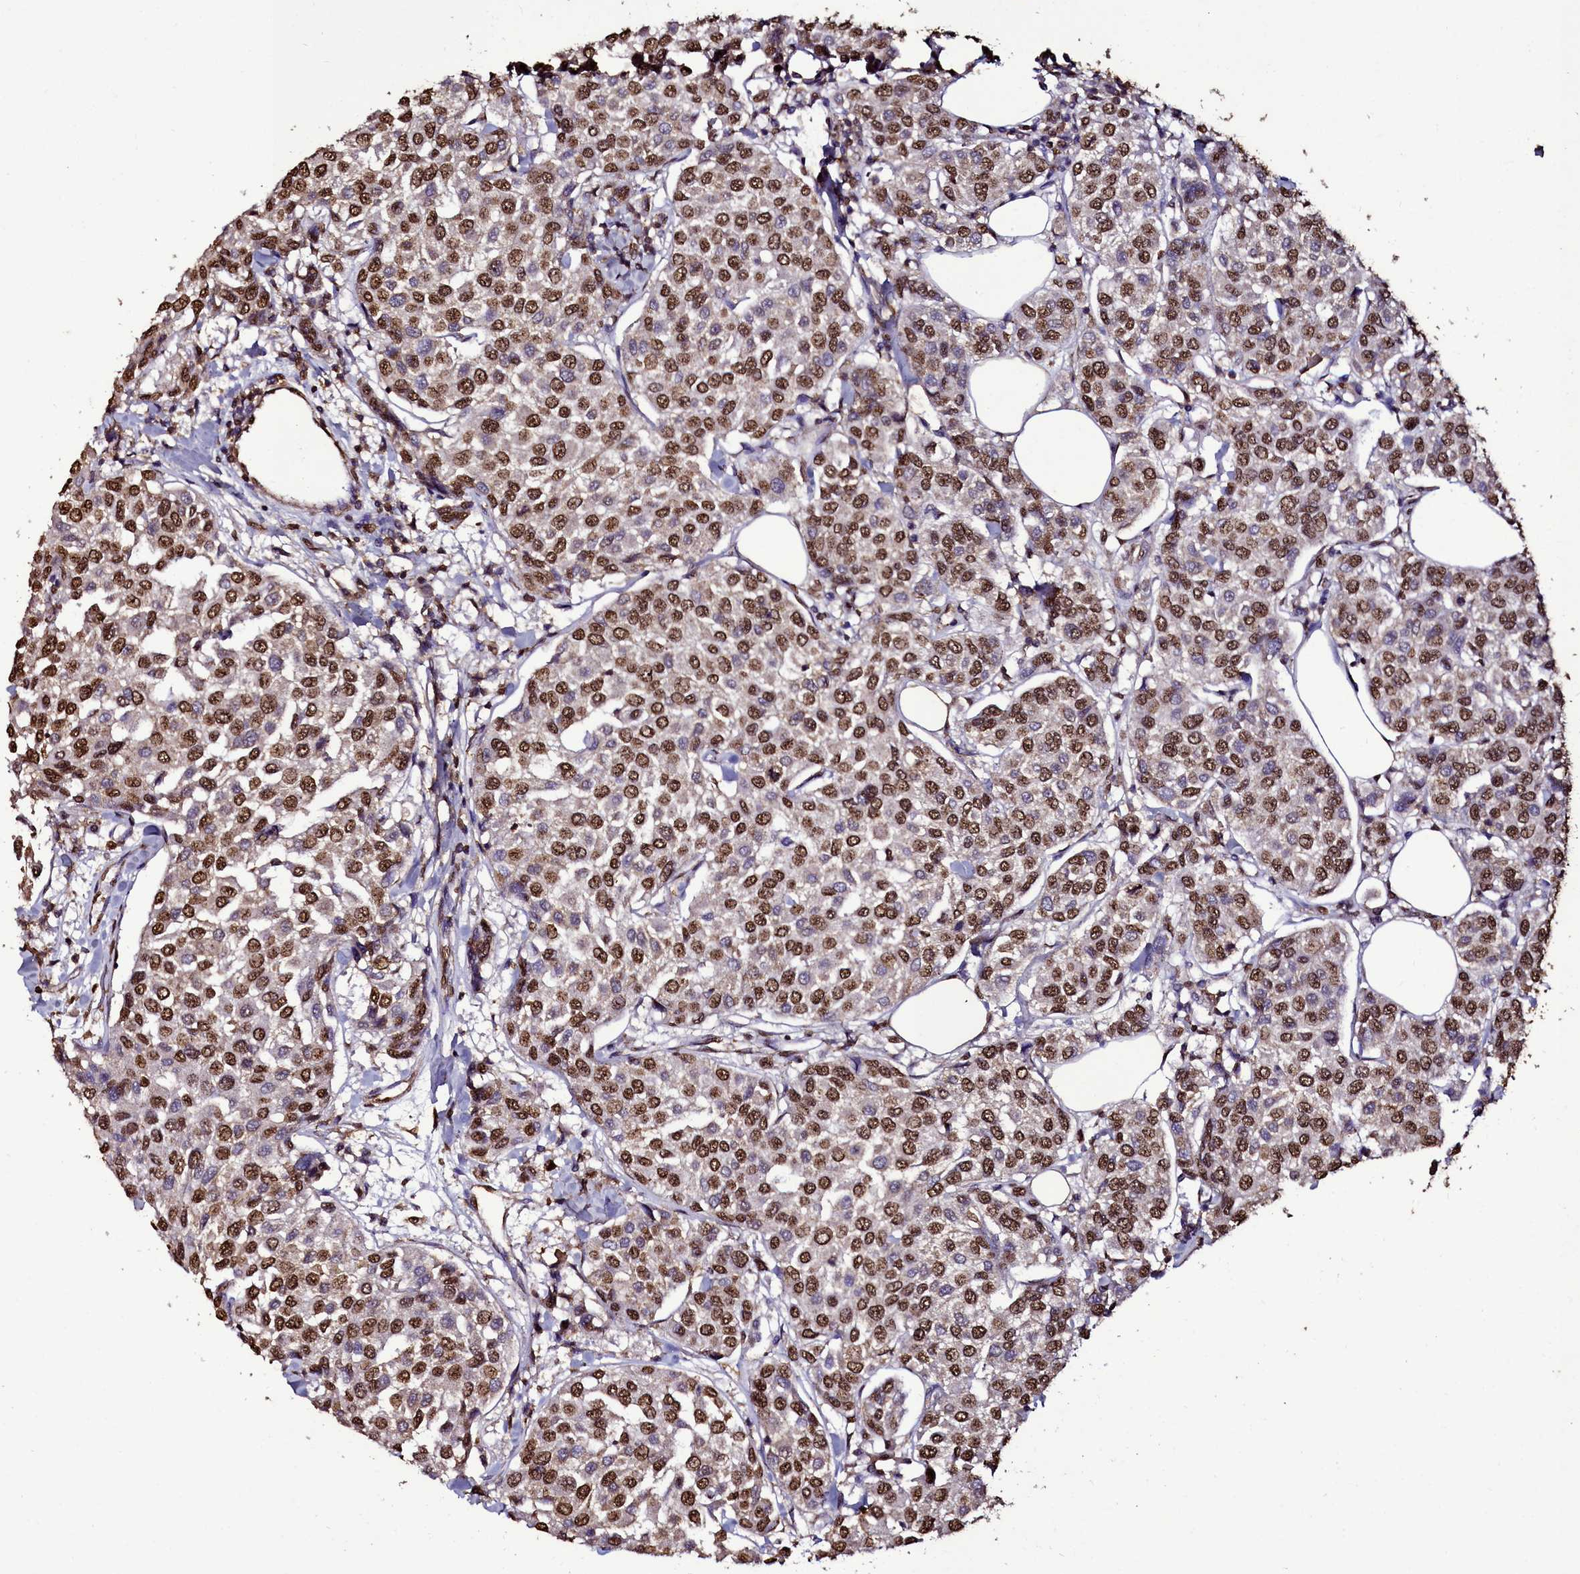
{"staining": {"intensity": "strong", "quantity": ">75%", "location": "nuclear"}, "tissue": "breast cancer", "cell_type": "Tumor cells", "image_type": "cancer", "snomed": [{"axis": "morphology", "description": "Duct carcinoma"}, {"axis": "topography", "description": "Breast"}], "caption": "Breast cancer stained for a protein demonstrates strong nuclear positivity in tumor cells.", "gene": "TRIP6", "patient": {"sex": "female", "age": 55}}